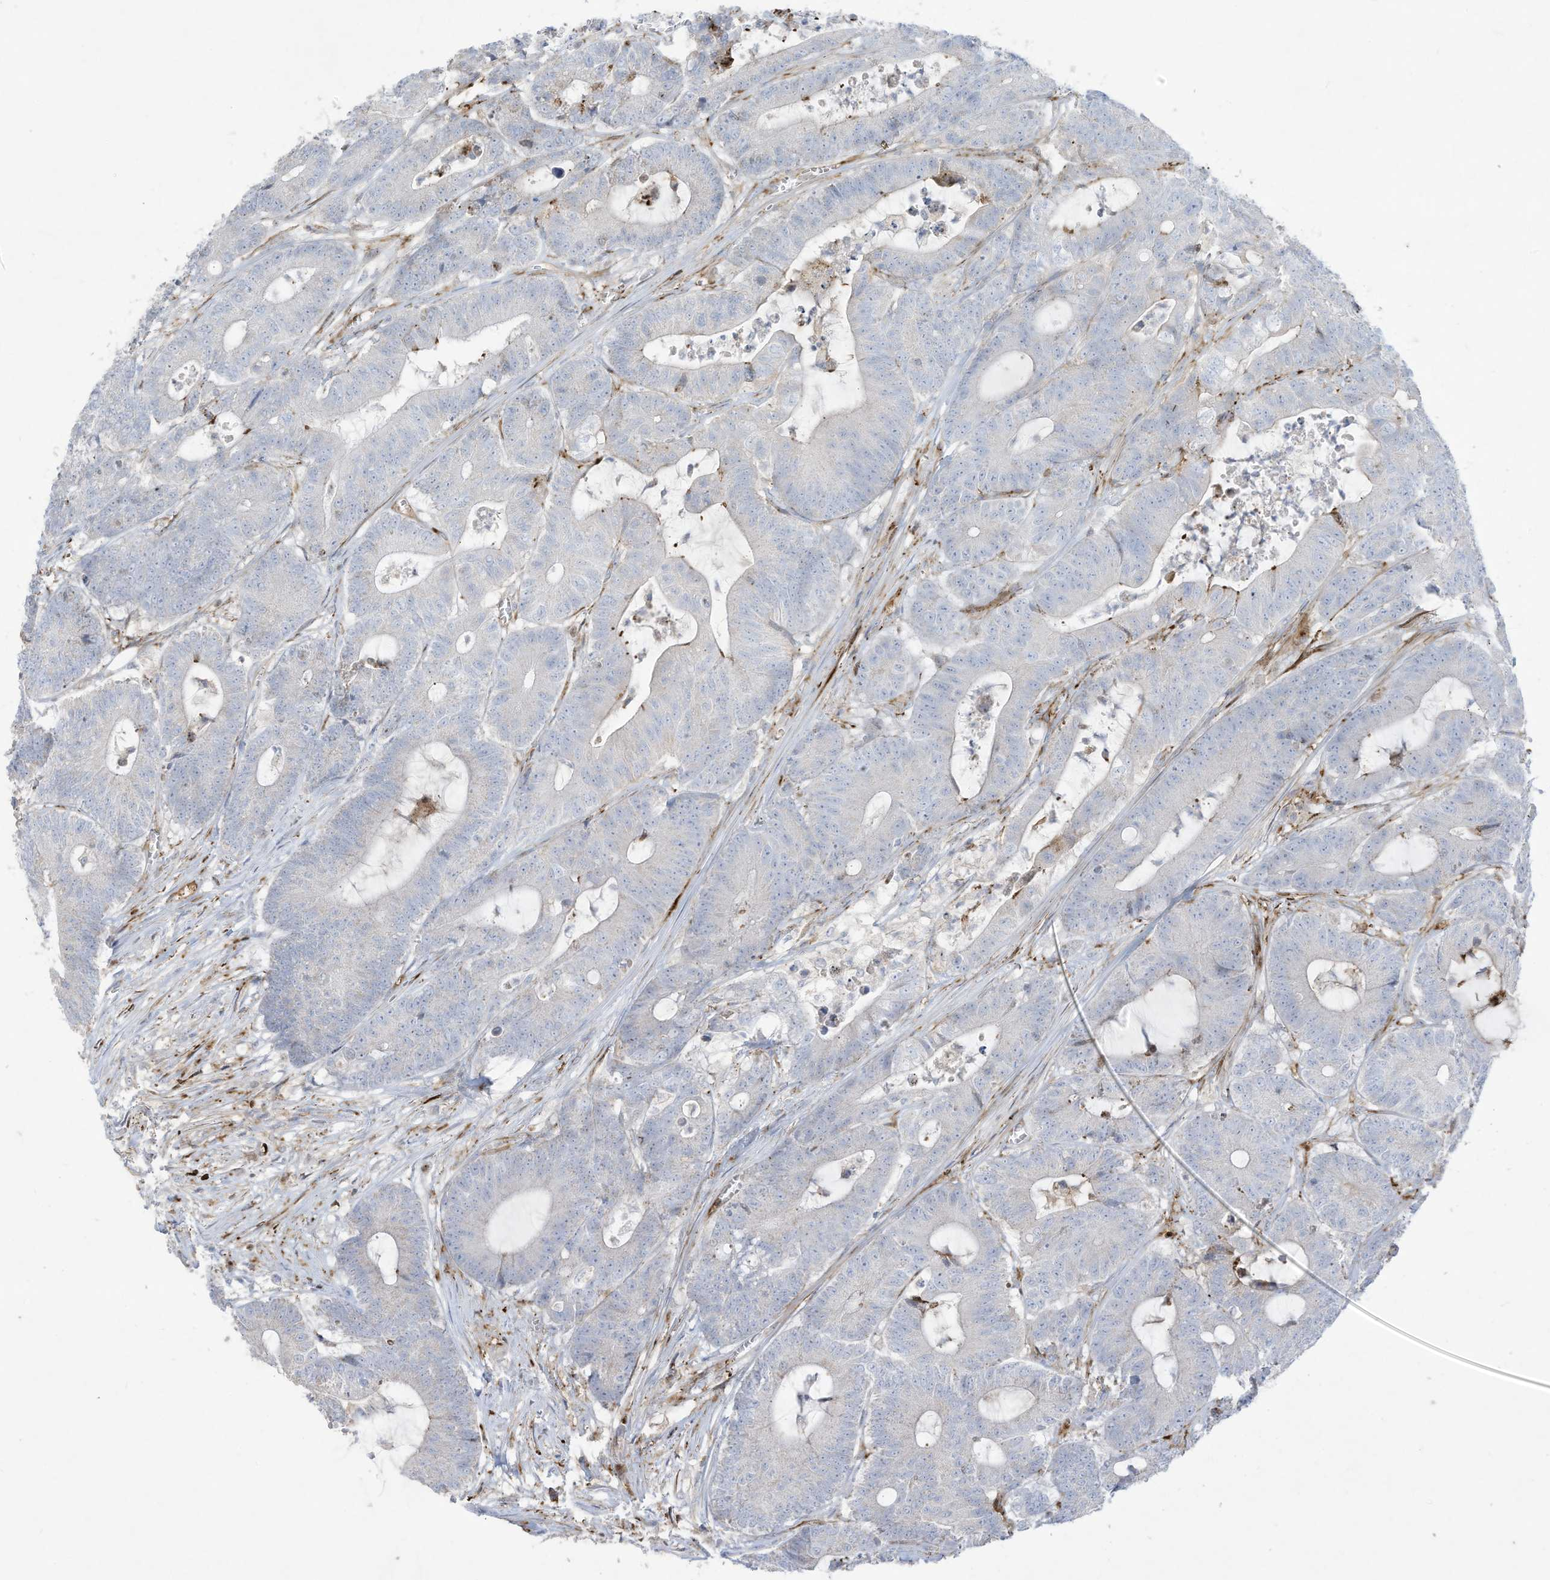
{"staining": {"intensity": "negative", "quantity": "none", "location": "none"}, "tissue": "colorectal cancer", "cell_type": "Tumor cells", "image_type": "cancer", "snomed": [{"axis": "morphology", "description": "Adenocarcinoma, NOS"}, {"axis": "topography", "description": "Colon"}], "caption": "An immunohistochemistry photomicrograph of colorectal cancer is shown. There is no staining in tumor cells of colorectal cancer.", "gene": "THNSL2", "patient": {"sex": "female", "age": 84}}